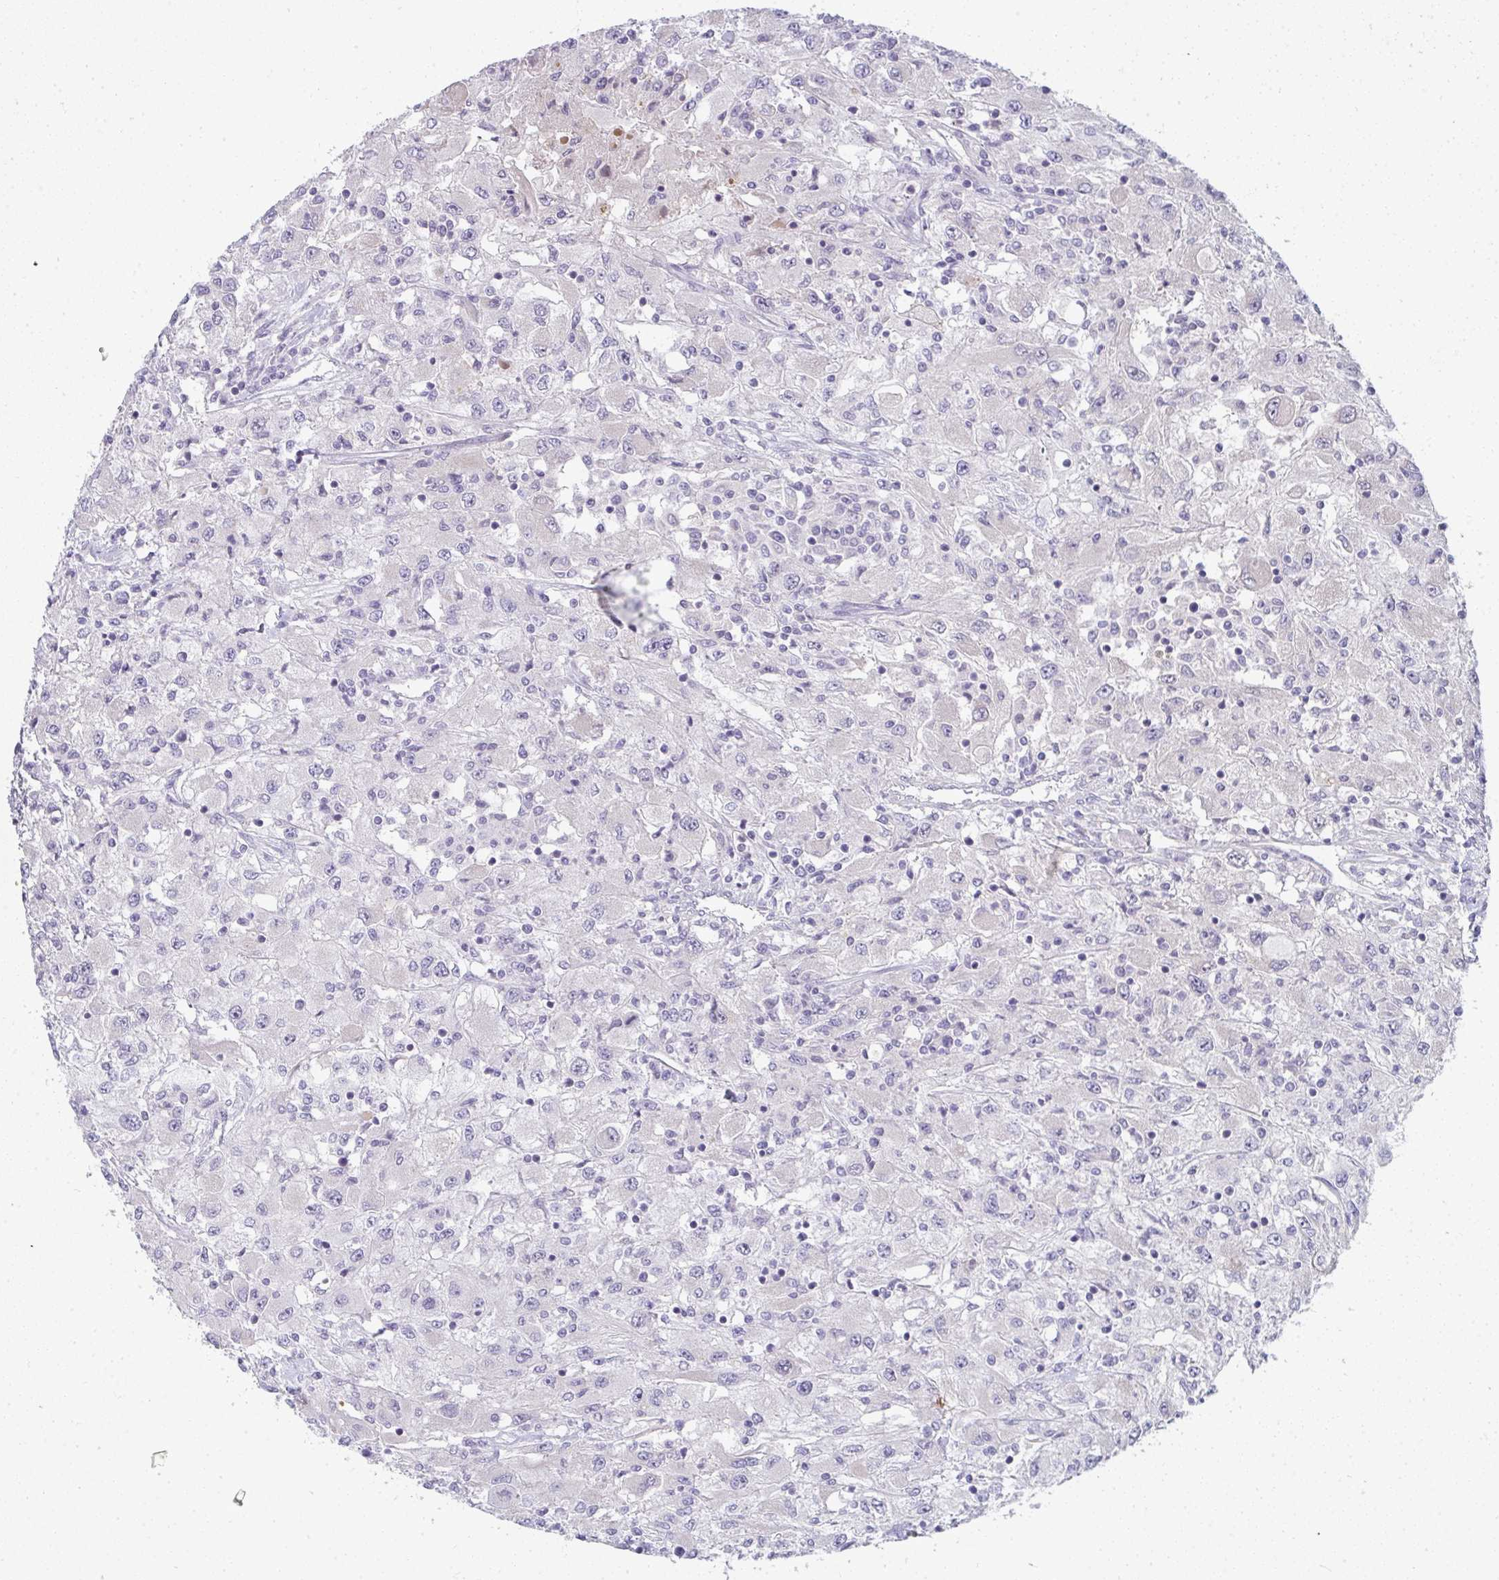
{"staining": {"intensity": "negative", "quantity": "none", "location": "none"}, "tissue": "renal cancer", "cell_type": "Tumor cells", "image_type": "cancer", "snomed": [{"axis": "morphology", "description": "Adenocarcinoma, NOS"}, {"axis": "topography", "description": "Kidney"}], "caption": "Immunohistochemical staining of human renal adenocarcinoma reveals no significant staining in tumor cells. (DAB IHC with hematoxylin counter stain).", "gene": "SHB", "patient": {"sex": "female", "age": 67}}